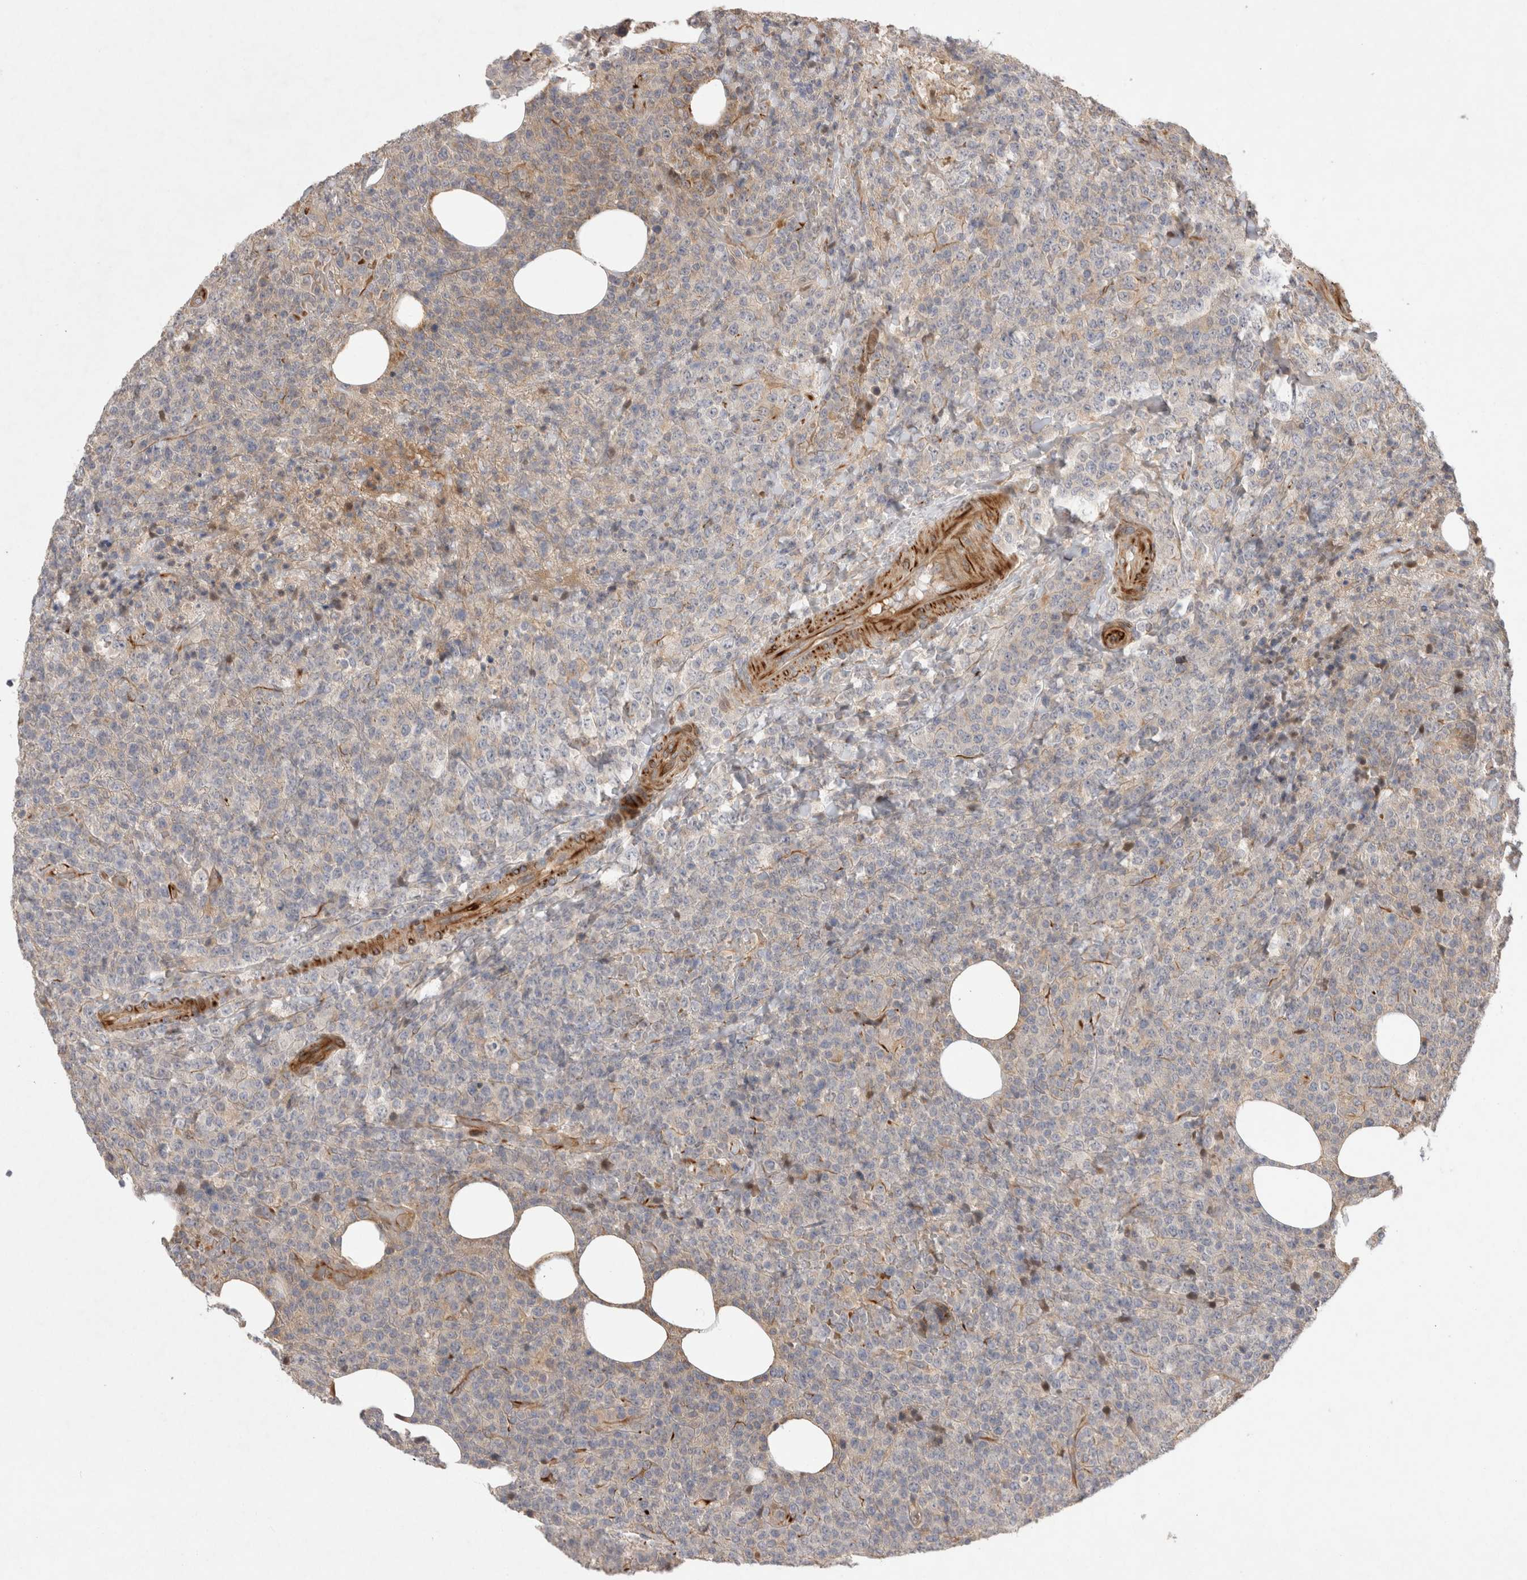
{"staining": {"intensity": "negative", "quantity": "none", "location": "none"}, "tissue": "lymphoma", "cell_type": "Tumor cells", "image_type": "cancer", "snomed": [{"axis": "morphology", "description": "Malignant lymphoma, non-Hodgkin's type, High grade"}, {"axis": "topography", "description": "Lymph node"}], "caption": "Tumor cells are negative for protein expression in human malignant lymphoma, non-Hodgkin's type (high-grade).", "gene": "NMU", "patient": {"sex": "male", "age": 13}}